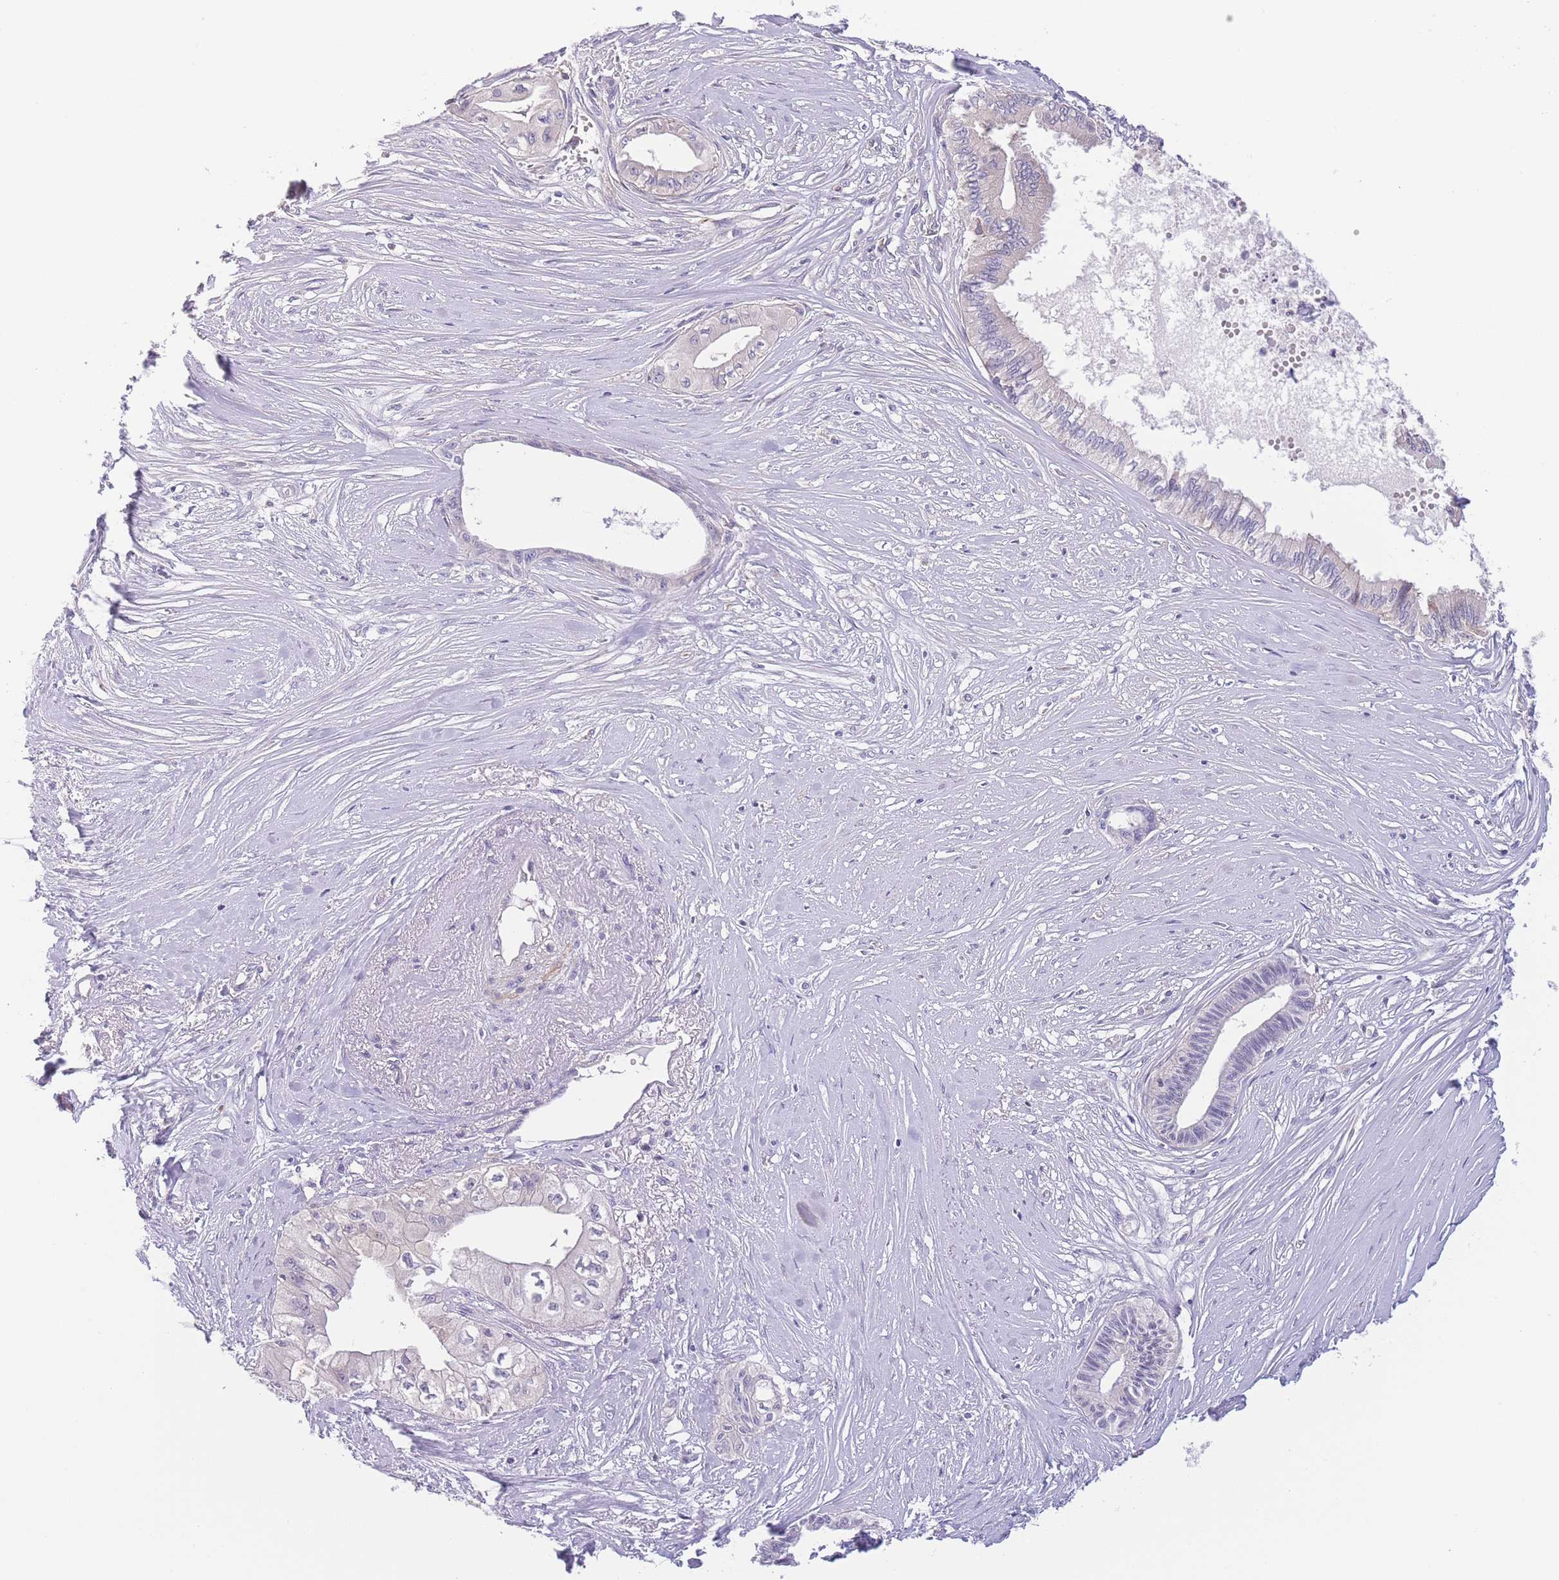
{"staining": {"intensity": "negative", "quantity": "none", "location": "none"}, "tissue": "pancreatic cancer", "cell_type": "Tumor cells", "image_type": "cancer", "snomed": [{"axis": "morphology", "description": "Adenocarcinoma, NOS"}, {"axis": "topography", "description": "Pancreas"}], "caption": "DAB immunohistochemical staining of human pancreatic cancer demonstrates no significant staining in tumor cells.", "gene": "C9orf152", "patient": {"sex": "male", "age": 71}}